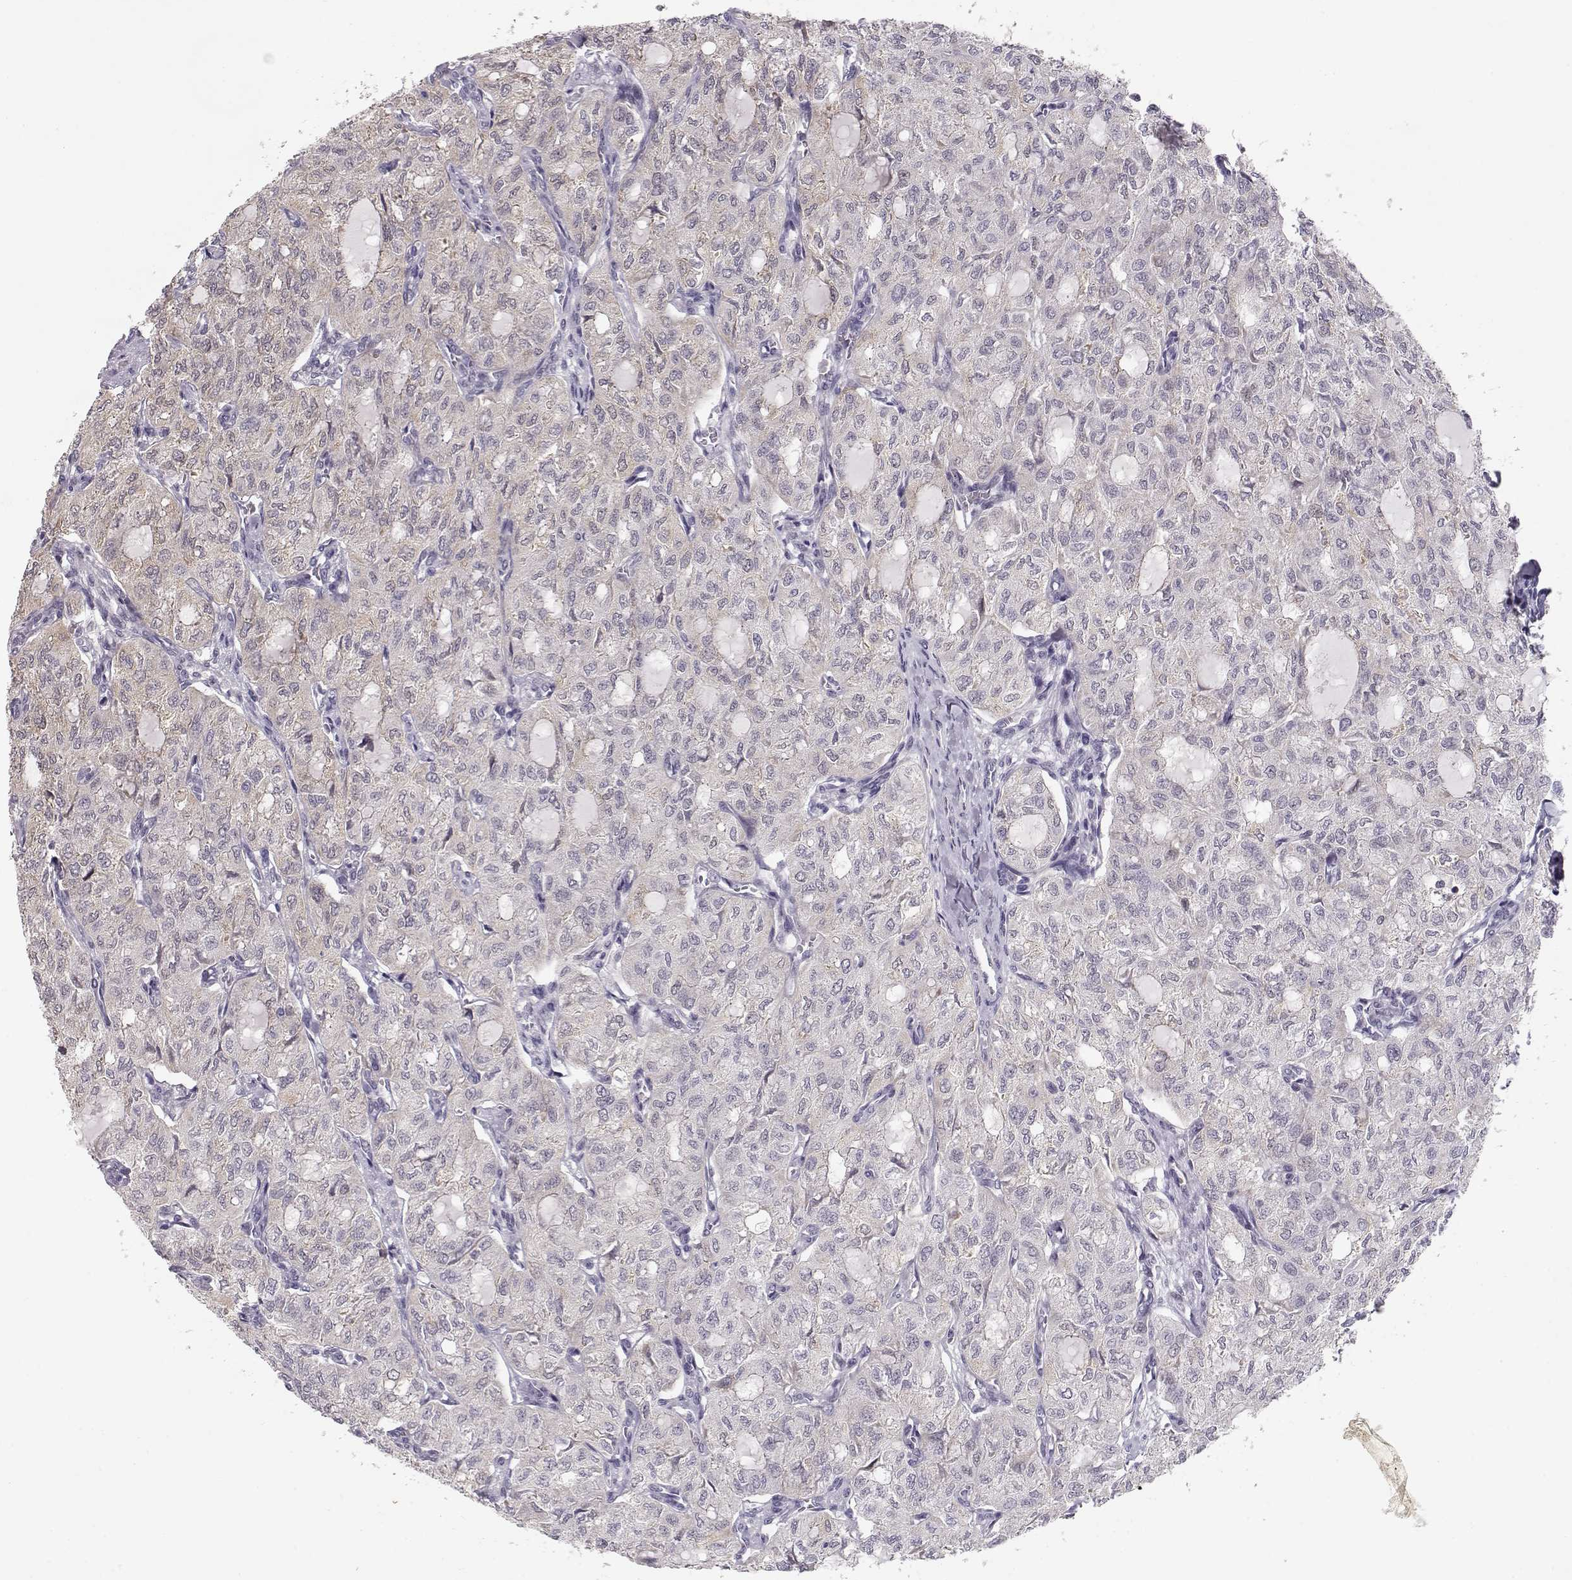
{"staining": {"intensity": "weak", "quantity": "<25%", "location": "cytoplasmic/membranous"}, "tissue": "thyroid cancer", "cell_type": "Tumor cells", "image_type": "cancer", "snomed": [{"axis": "morphology", "description": "Follicular adenoma carcinoma, NOS"}, {"axis": "topography", "description": "Thyroid gland"}], "caption": "Follicular adenoma carcinoma (thyroid) was stained to show a protein in brown. There is no significant expression in tumor cells. (DAB IHC with hematoxylin counter stain).", "gene": "TEPP", "patient": {"sex": "male", "age": 75}}